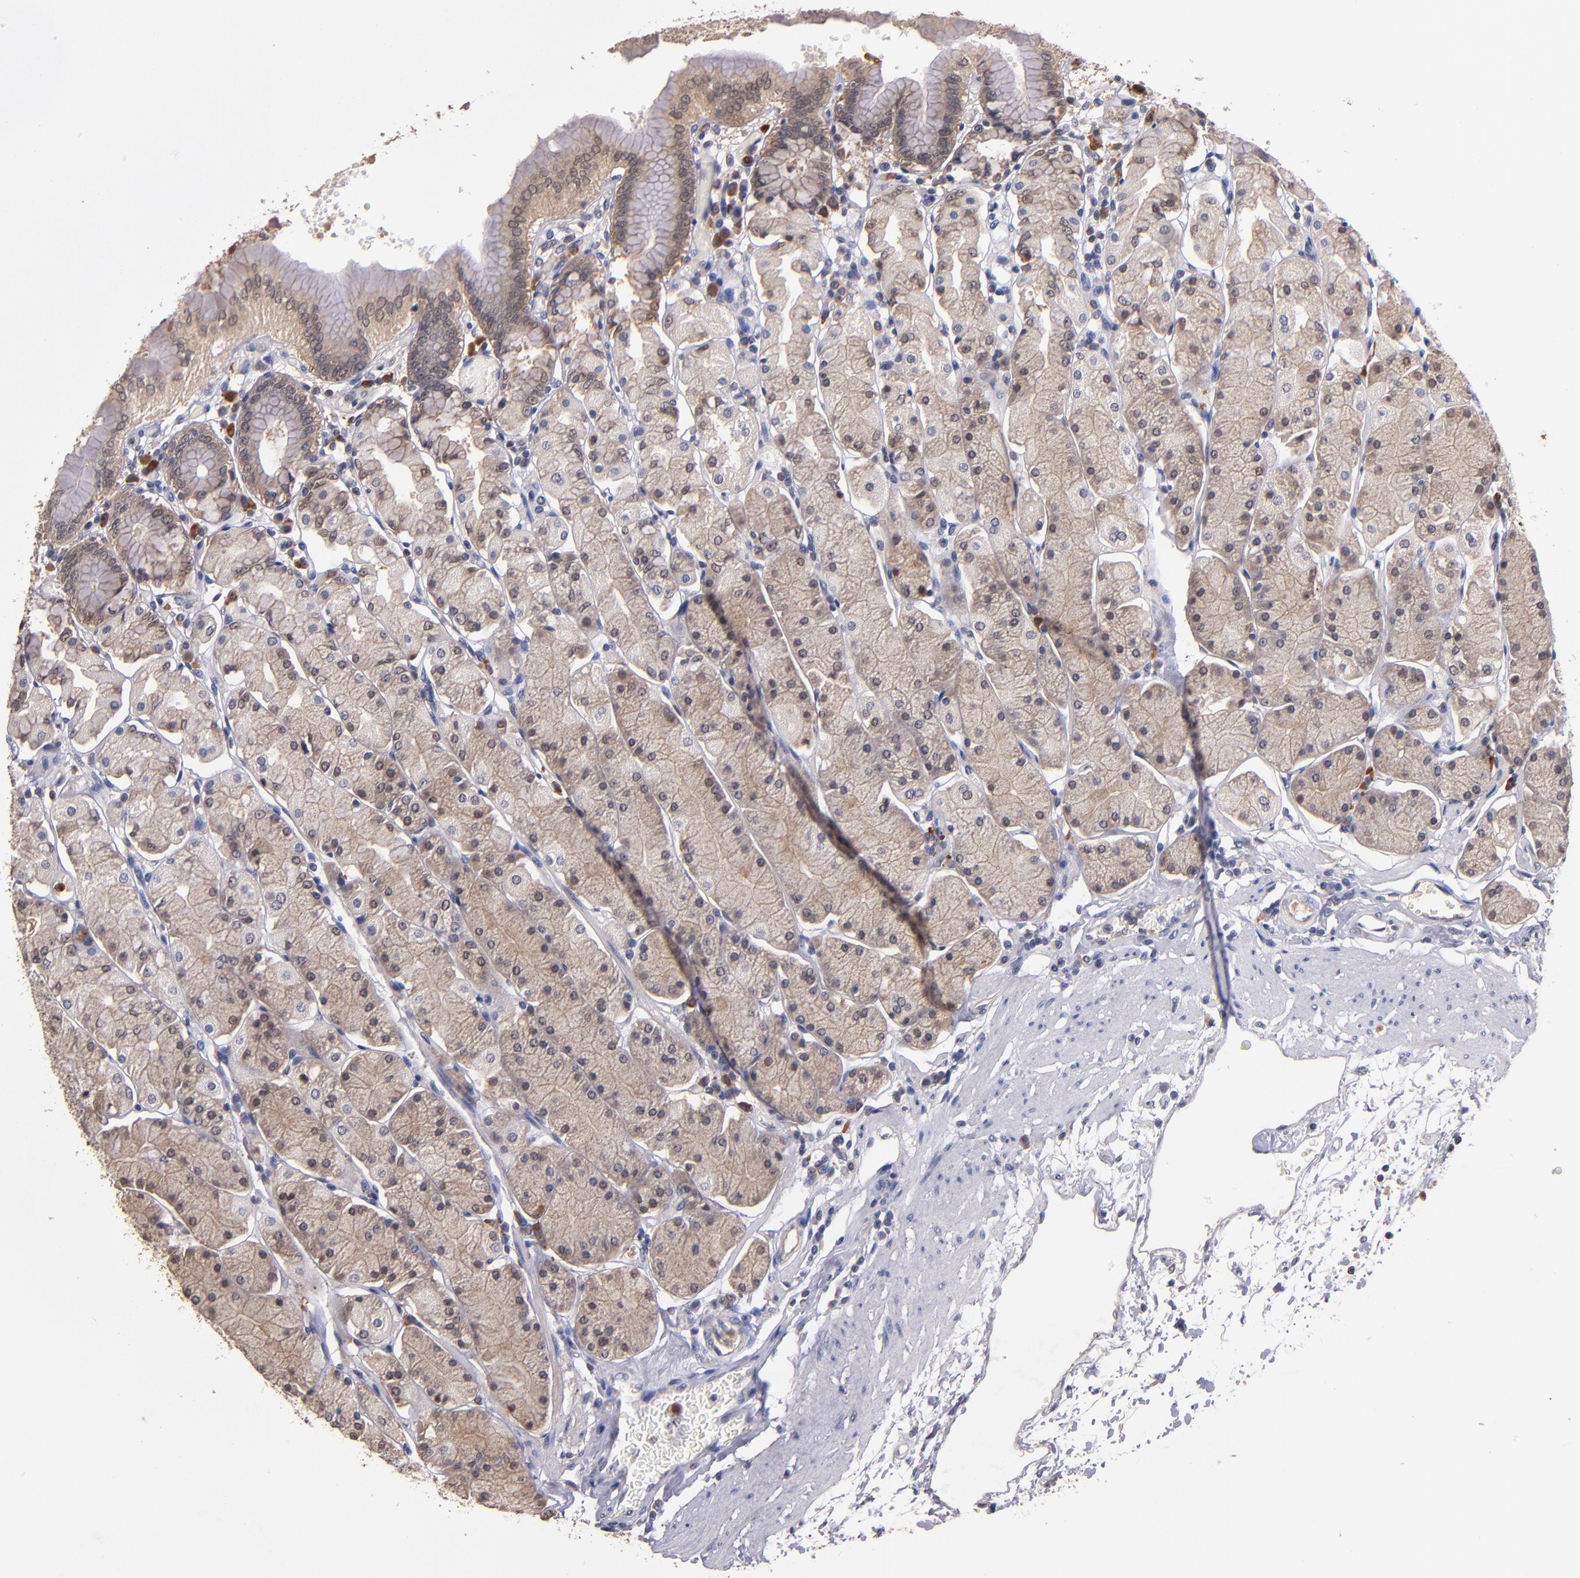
{"staining": {"intensity": "moderate", "quantity": ">75%", "location": "cytoplasmic/membranous"}, "tissue": "stomach", "cell_type": "Glandular cells", "image_type": "normal", "snomed": [{"axis": "morphology", "description": "Normal tissue, NOS"}, {"axis": "topography", "description": "Stomach, upper"}, {"axis": "topography", "description": "Stomach"}], "caption": "Stomach stained with DAB (3,3'-diaminobenzidine) immunohistochemistry (IHC) reveals medium levels of moderate cytoplasmic/membranous positivity in about >75% of glandular cells.", "gene": "TTLL12", "patient": {"sex": "male", "age": 76}}